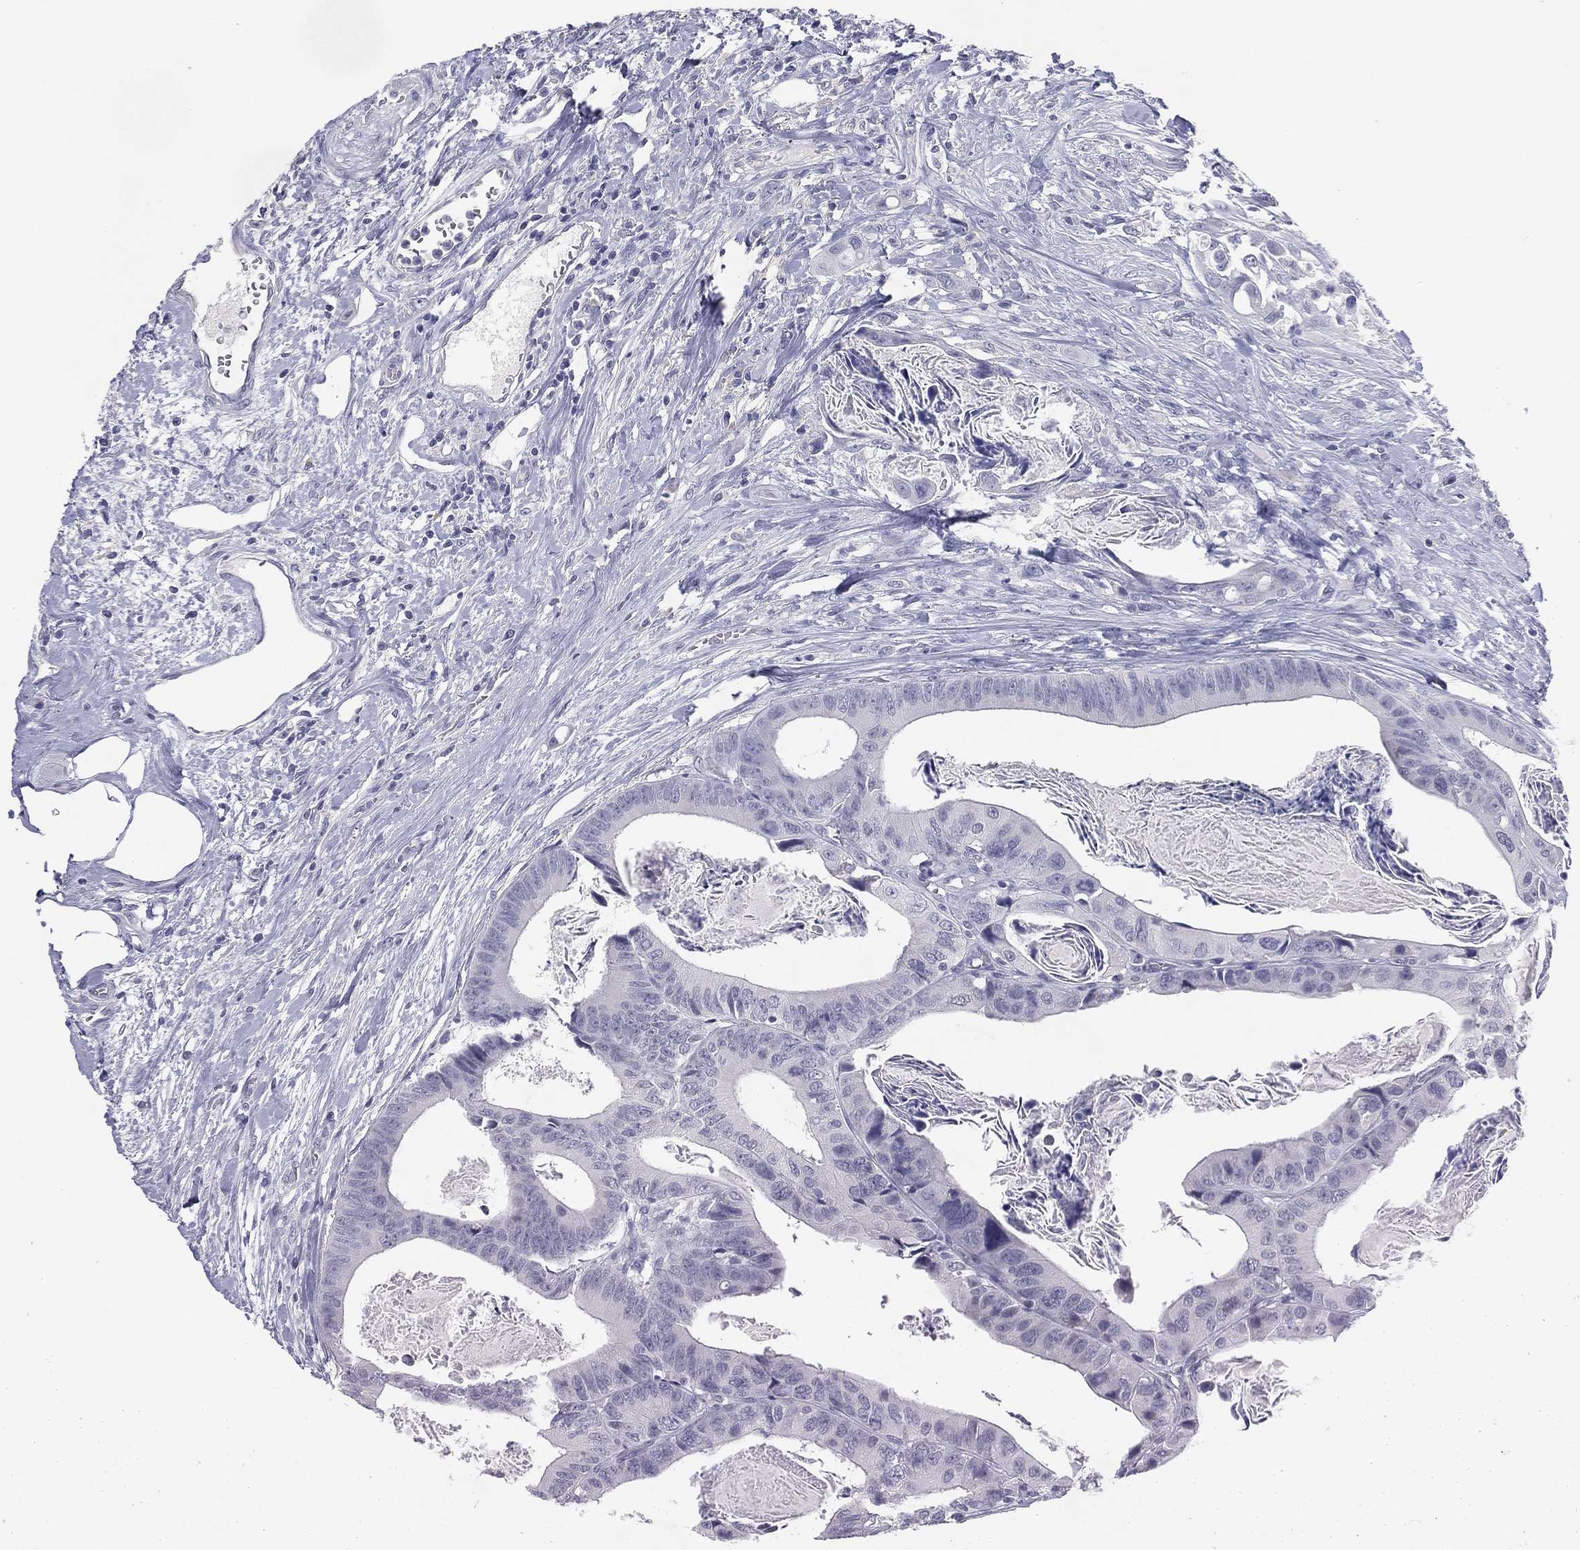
{"staining": {"intensity": "negative", "quantity": "none", "location": "none"}, "tissue": "colorectal cancer", "cell_type": "Tumor cells", "image_type": "cancer", "snomed": [{"axis": "morphology", "description": "Adenocarcinoma, NOS"}, {"axis": "topography", "description": "Rectum"}], "caption": "Colorectal cancer stained for a protein using immunohistochemistry (IHC) demonstrates no positivity tumor cells.", "gene": "KRT35", "patient": {"sex": "male", "age": 64}}